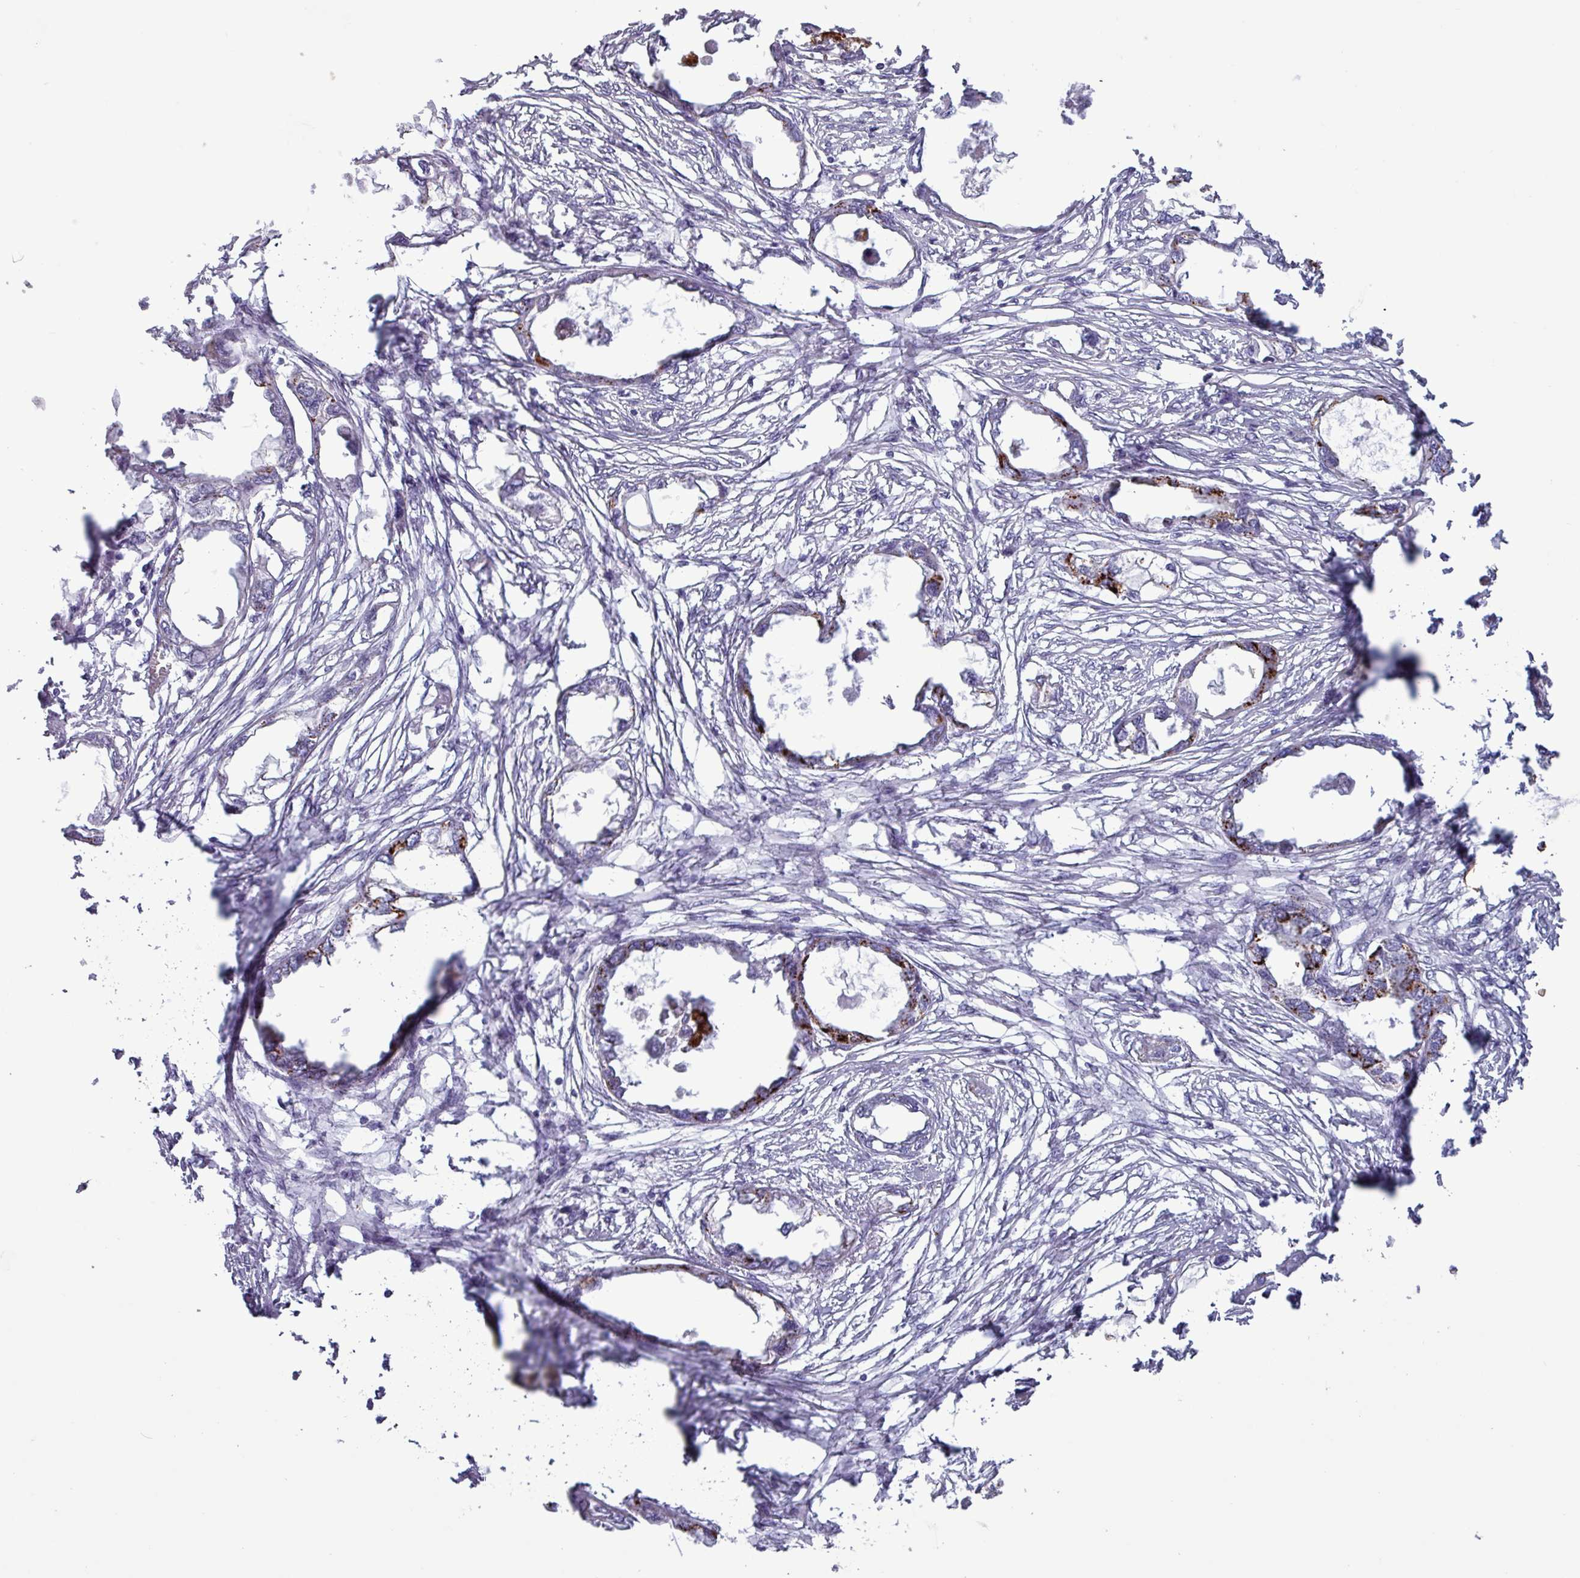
{"staining": {"intensity": "negative", "quantity": "none", "location": "none"}, "tissue": "endometrial cancer", "cell_type": "Tumor cells", "image_type": "cancer", "snomed": [{"axis": "morphology", "description": "Adenocarcinoma, NOS"}, {"axis": "morphology", "description": "Adenocarcinoma, metastatic, NOS"}, {"axis": "topography", "description": "Adipose tissue"}, {"axis": "topography", "description": "Endometrium"}], "caption": "Immunohistochemistry histopathology image of neoplastic tissue: endometrial cancer (adenocarcinoma) stained with DAB reveals no significant protein expression in tumor cells. (Immunohistochemistry, brightfield microscopy, high magnification).", "gene": "PLIN2", "patient": {"sex": "female", "age": 67}}